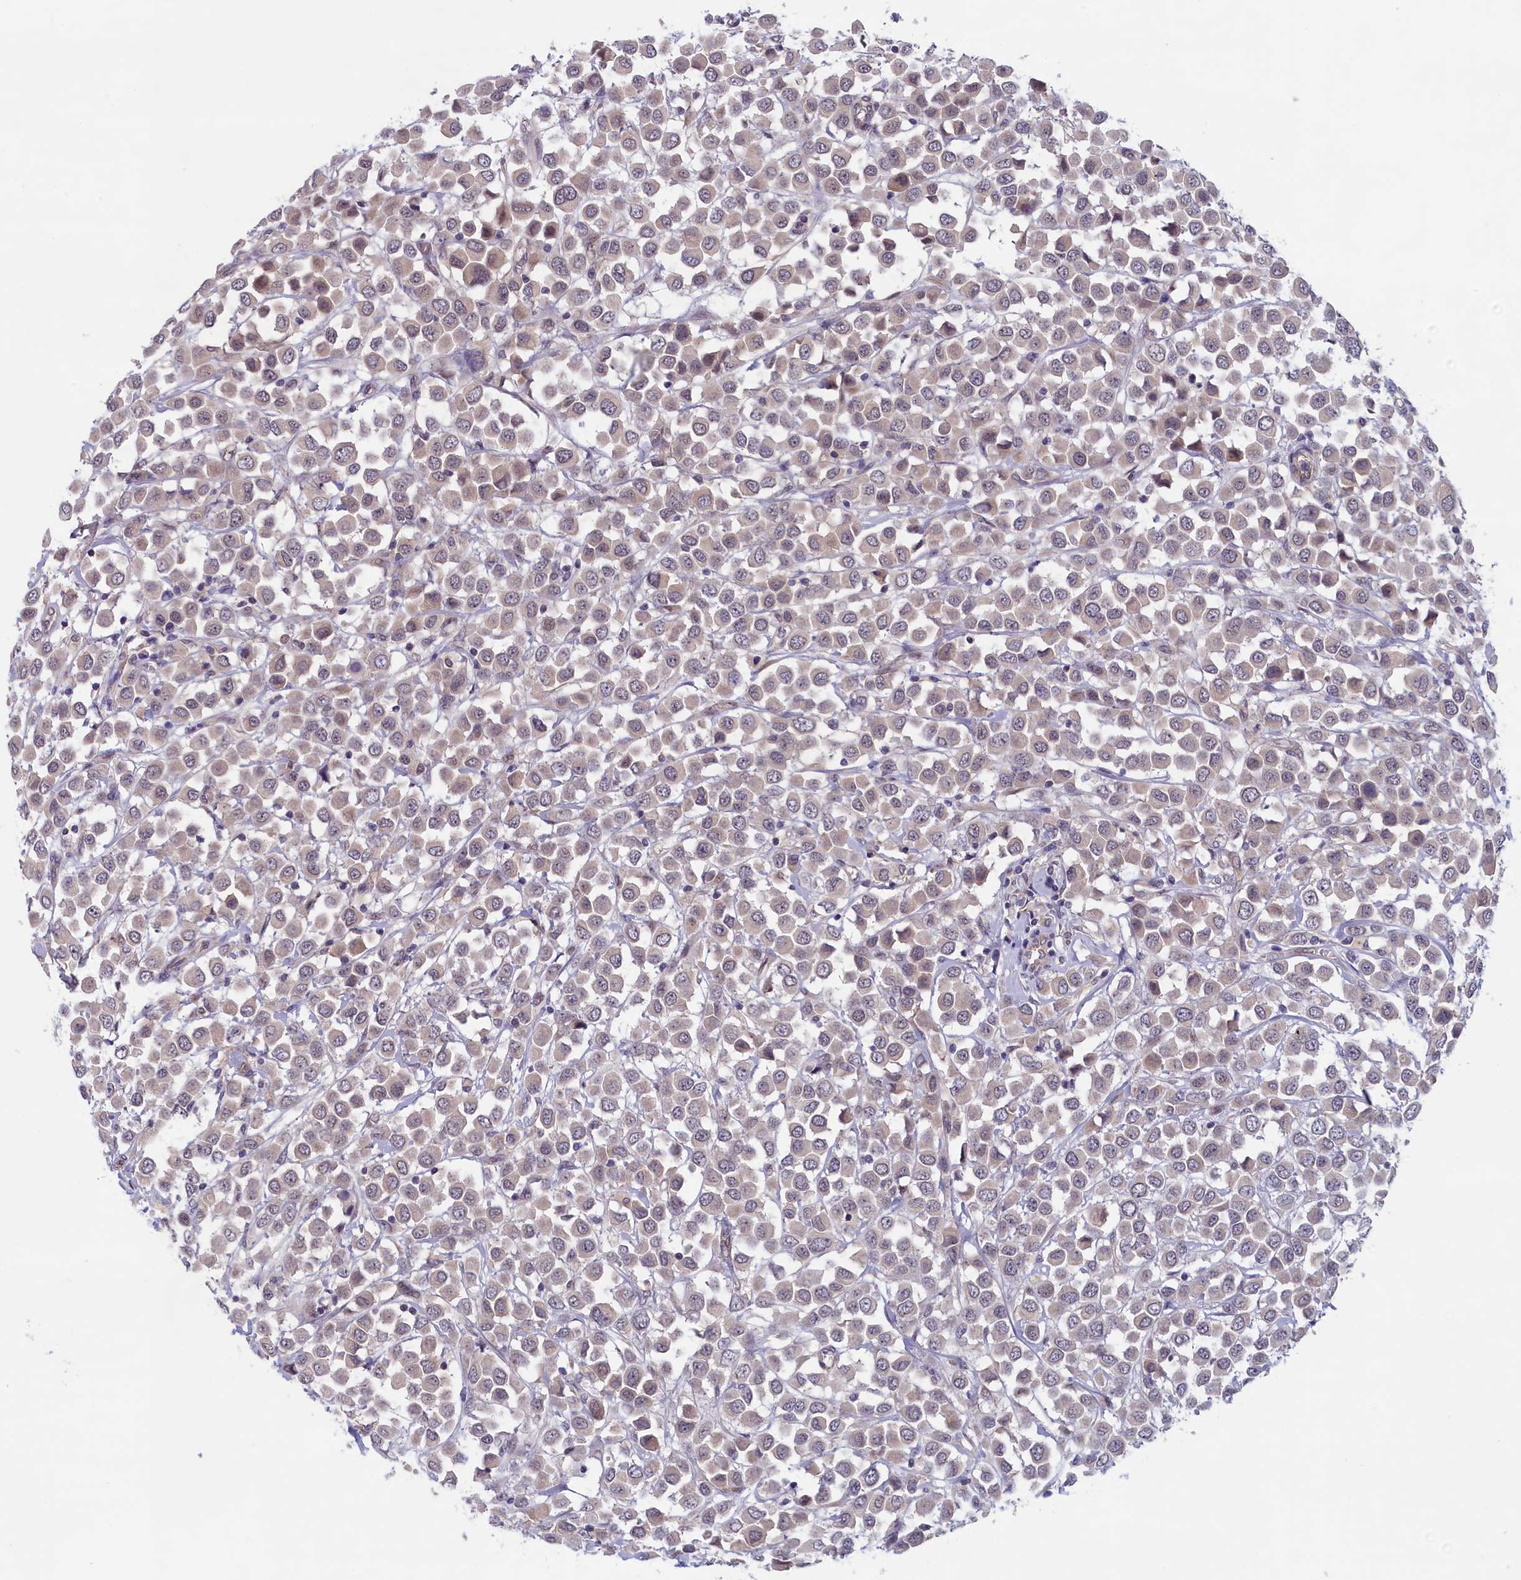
{"staining": {"intensity": "weak", "quantity": "<25%", "location": "nuclear"}, "tissue": "breast cancer", "cell_type": "Tumor cells", "image_type": "cancer", "snomed": [{"axis": "morphology", "description": "Duct carcinoma"}, {"axis": "topography", "description": "Breast"}], "caption": "High power microscopy micrograph of an immunohistochemistry (IHC) micrograph of breast cancer, revealing no significant staining in tumor cells.", "gene": "IGFALS", "patient": {"sex": "female", "age": 61}}